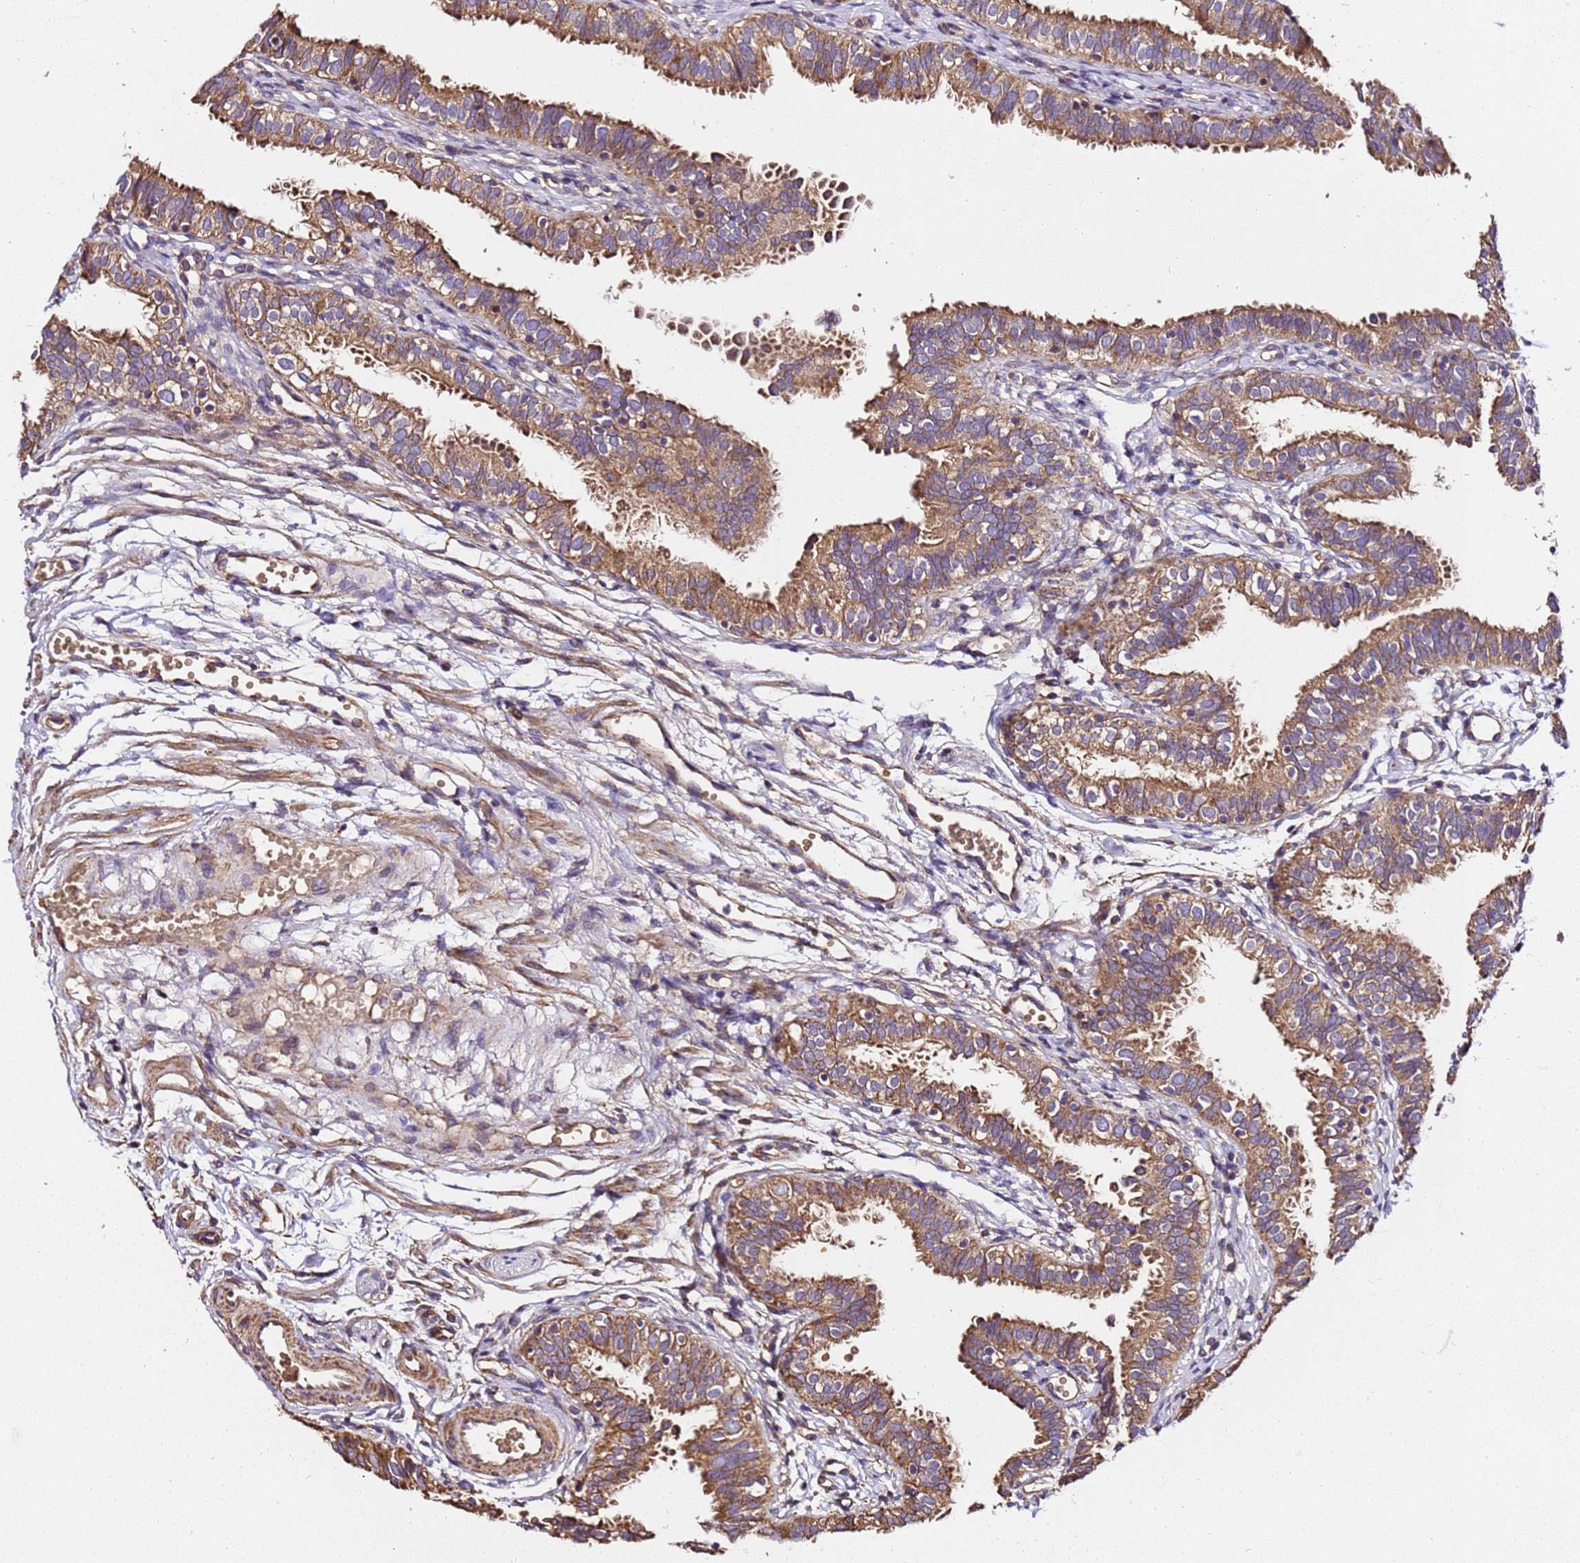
{"staining": {"intensity": "moderate", "quantity": ">75%", "location": "cytoplasmic/membranous"}, "tissue": "fallopian tube", "cell_type": "Glandular cells", "image_type": "normal", "snomed": [{"axis": "morphology", "description": "Normal tissue, NOS"}, {"axis": "topography", "description": "Fallopian tube"}], "caption": "Protein analysis of normal fallopian tube shows moderate cytoplasmic/membranous staining in approximately >75% of glandular cells. Ihc stains the protein in brown and the nuclei are stained blue.", "gene": "LRRIQ1", "patient": {"sex": "female", "age": 35}}